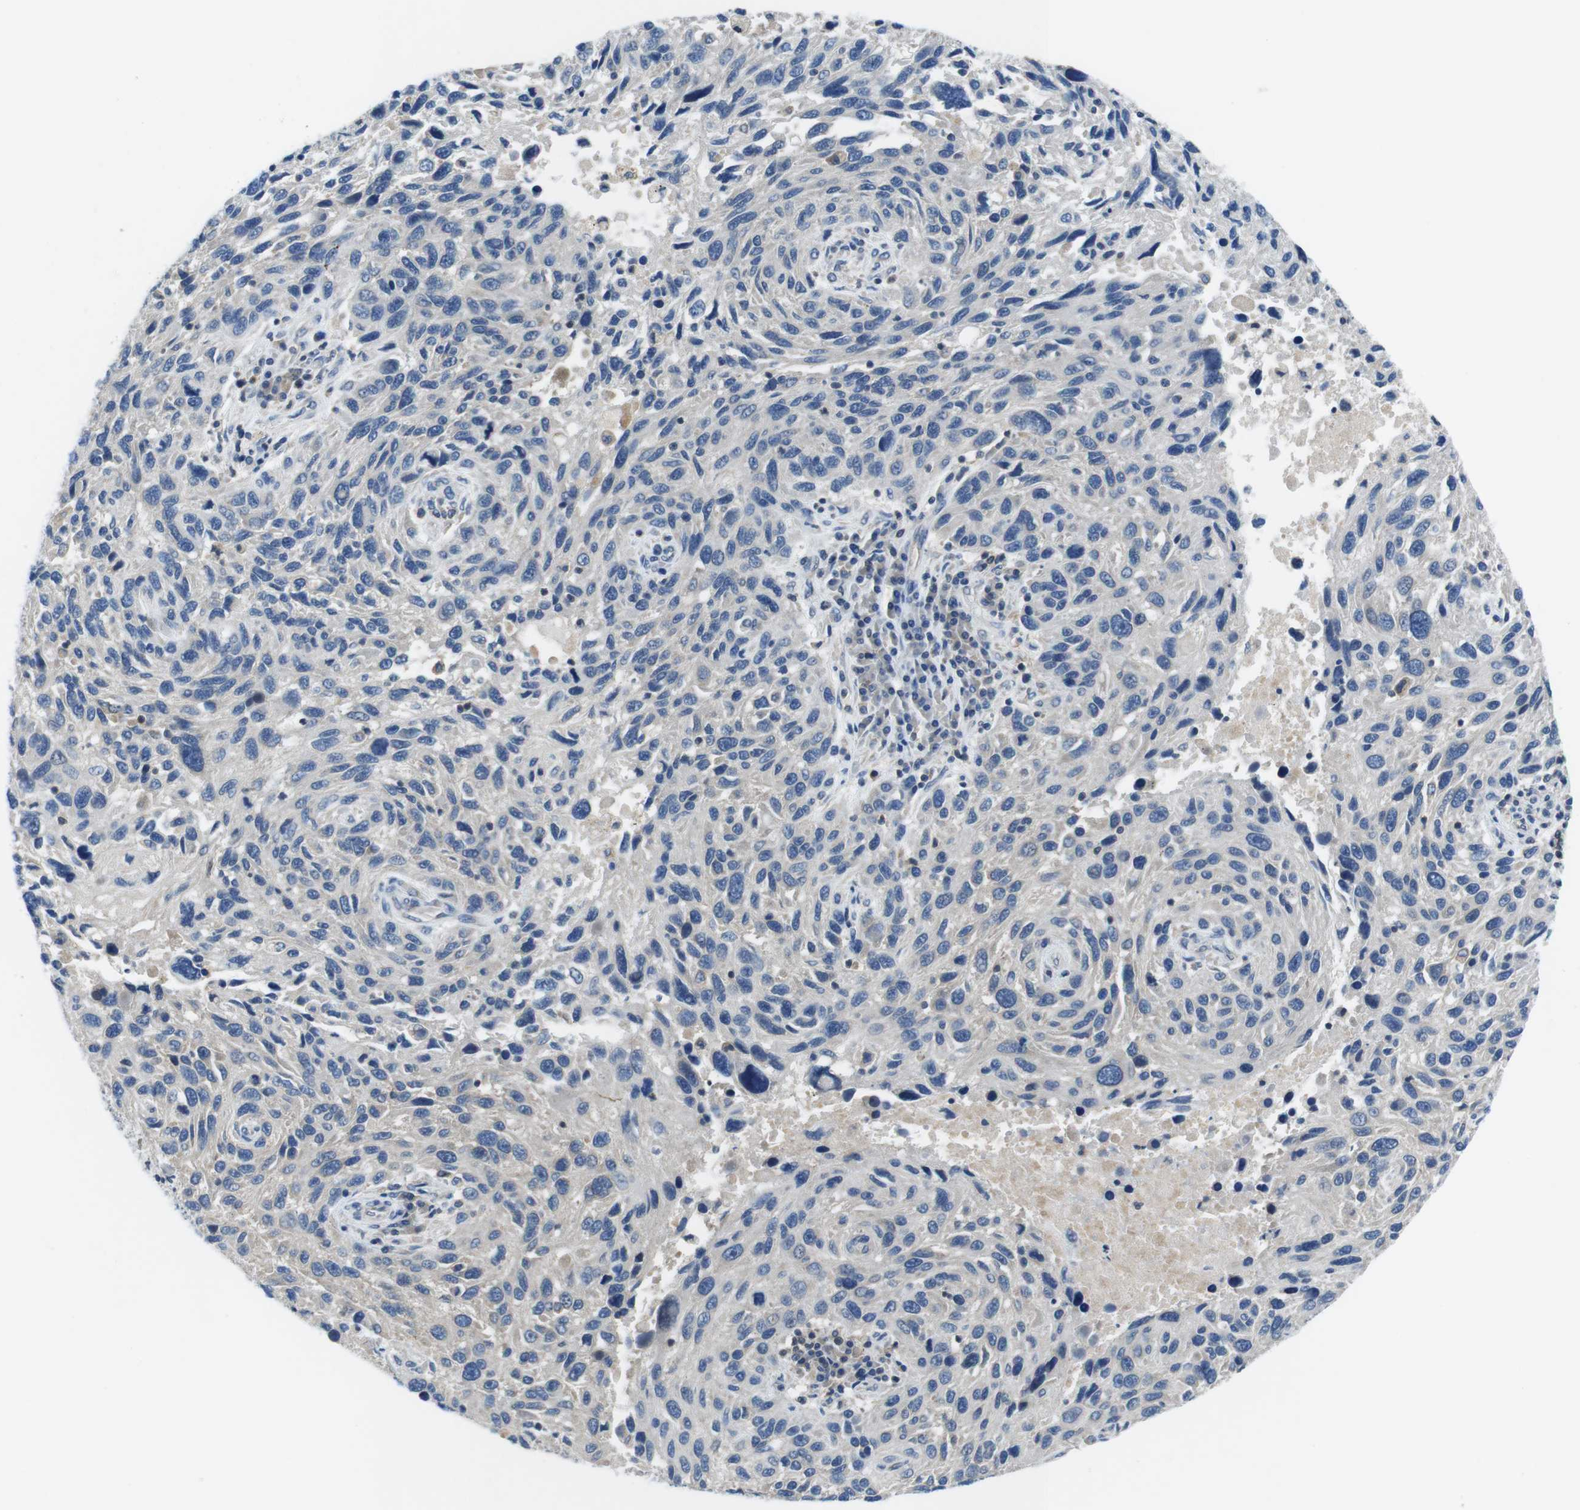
{"staining": {"intensity": "negative", "quantity": "none", "location": "none"}, "tissue": "melanoma", "cell_type": "Tumor cells", "image_type": "cancer", "snomed": [{"axis": "morphology", "description": "Malignant melanoma, NOS"}, {"axis": "topography", "description": "Skin"}], "caption": "Human malignant melanoma stained for a protein using immunohistochemistry (IHC) reveals no staining in tumor cells.", "gene": "PIK3CD", "patient": {"sex": "male", "age": 53}}